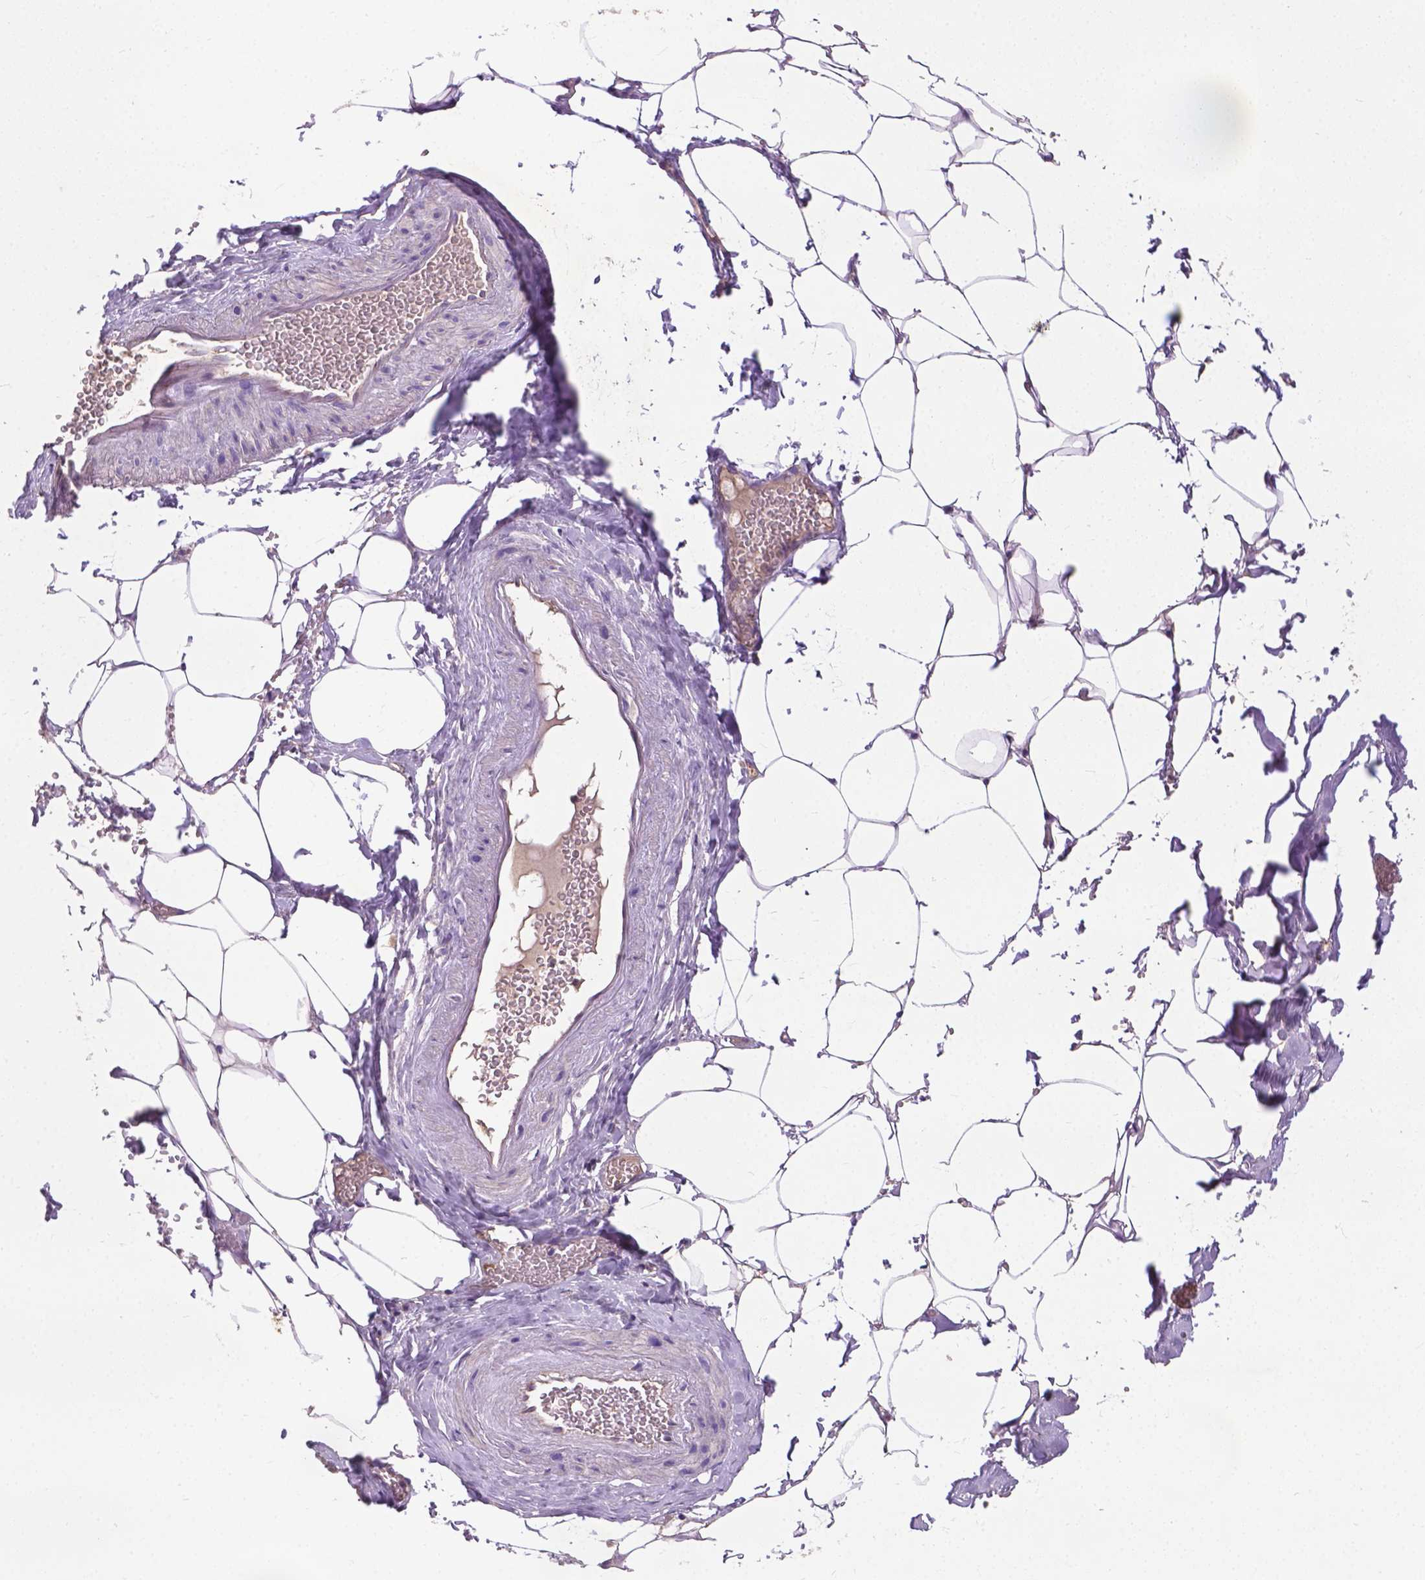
{"staining": {"intensity": "negative", "quantity": "none", "location": "none"}, "tissue": "adipose tissue", "cell_type": "Adipocytes", "image_type": "normal", "snomed": [{"axis": "morphology", "description": "Normal tissue, NOS"}, {"axis": "topography", "description": "Prostate"}, {"axis": "topography", "description": "Peripheral nerve tissue"}], "caption": "This is a micrograph of immunohistochemistry (IHC) staining of normal adipose tissue, which shows no staining in adipocytes. (Brightfield microscopy of DAB immunohistochemistry at high magnification).", "gene": "ZNF337", "patient": {"sex": "male", "age": 55}}